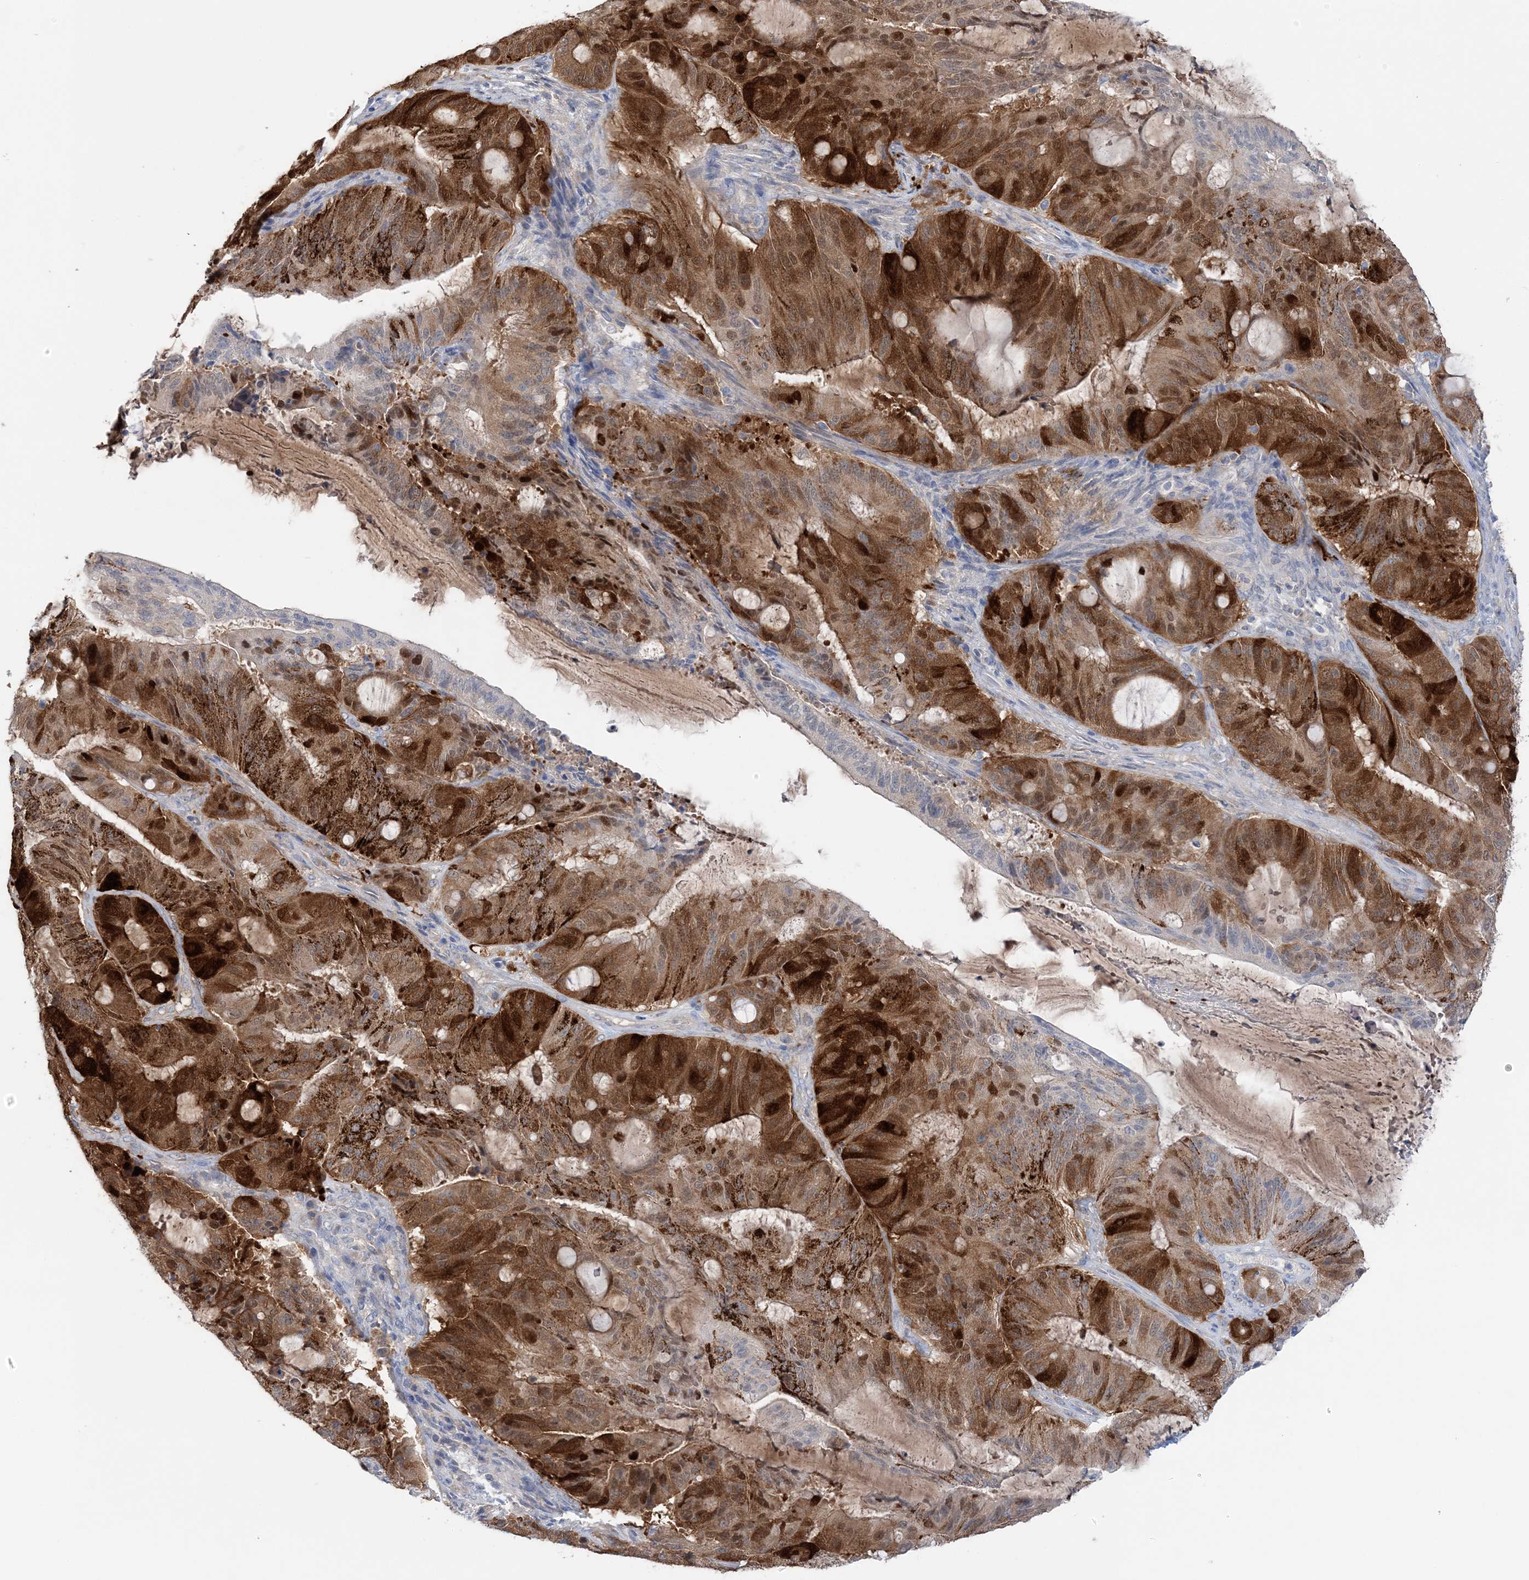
{"staining": {"intensity": "strong", "quantity": ">75%", "location": "cytoplasmic/membranous,nuclear"}, "tissue": "liver cancer", "cell_type": "Tumor cells", "image_type": "cancer", "snomed": [{"axis": "morphology", "description": "Normal tissue, NOS"}, {"axis": "morphology", "description": "Cholangiocarcinoma"}, {"axis": "topography", "description": "Liver"}, {"axis": "topography", "description": "Peripheral nerve tissue"}], "caption": "DAB immunohistochemical staining of human cholangiocarcinoma (liver) displays strong cytoplasmic/membranous and nuclear protein expression in approximately >75% of tumor cells.", "gene": "HMGCS1", "patient": {"sex": "female", "age": 73}}